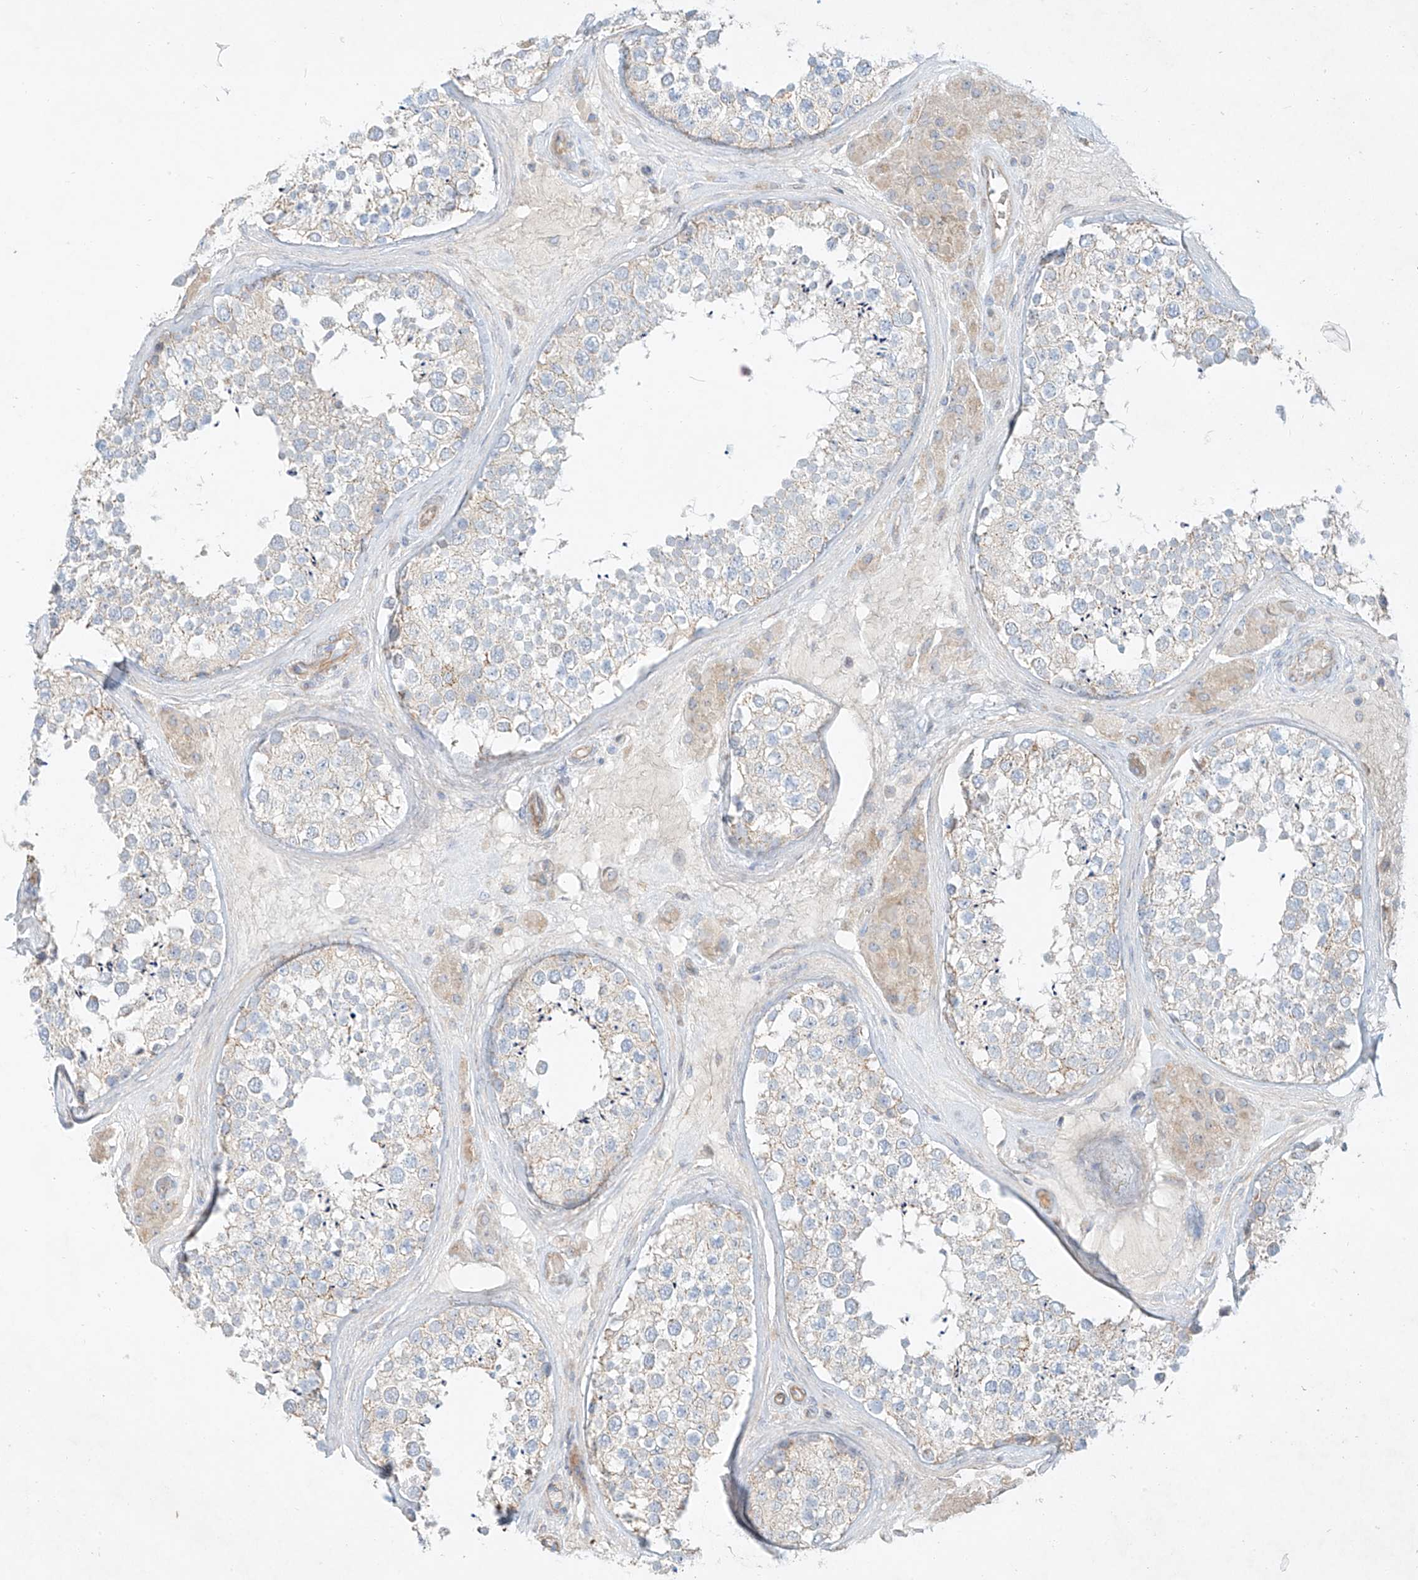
{"staining": {"intensity": "weak", "quantity": "<25%", "location": "cytoplasmic/membranous"}, "tissue": "testis", "cell_type": "Cells in seminiferous ducts", "image_type": "normal", "snomed": [{"axis": "morphology", "description": "Normal tissue, NOS"}, {"axis": "topography", "description": "Testis"}], "caption": "IHC histopathology image of normal testis: human testis stained with DAB demonstrates no significant protein staining in cells in seminiferous ducts.", "gene": "AJM1", "patient": {"sex": "male", "age": 46}}